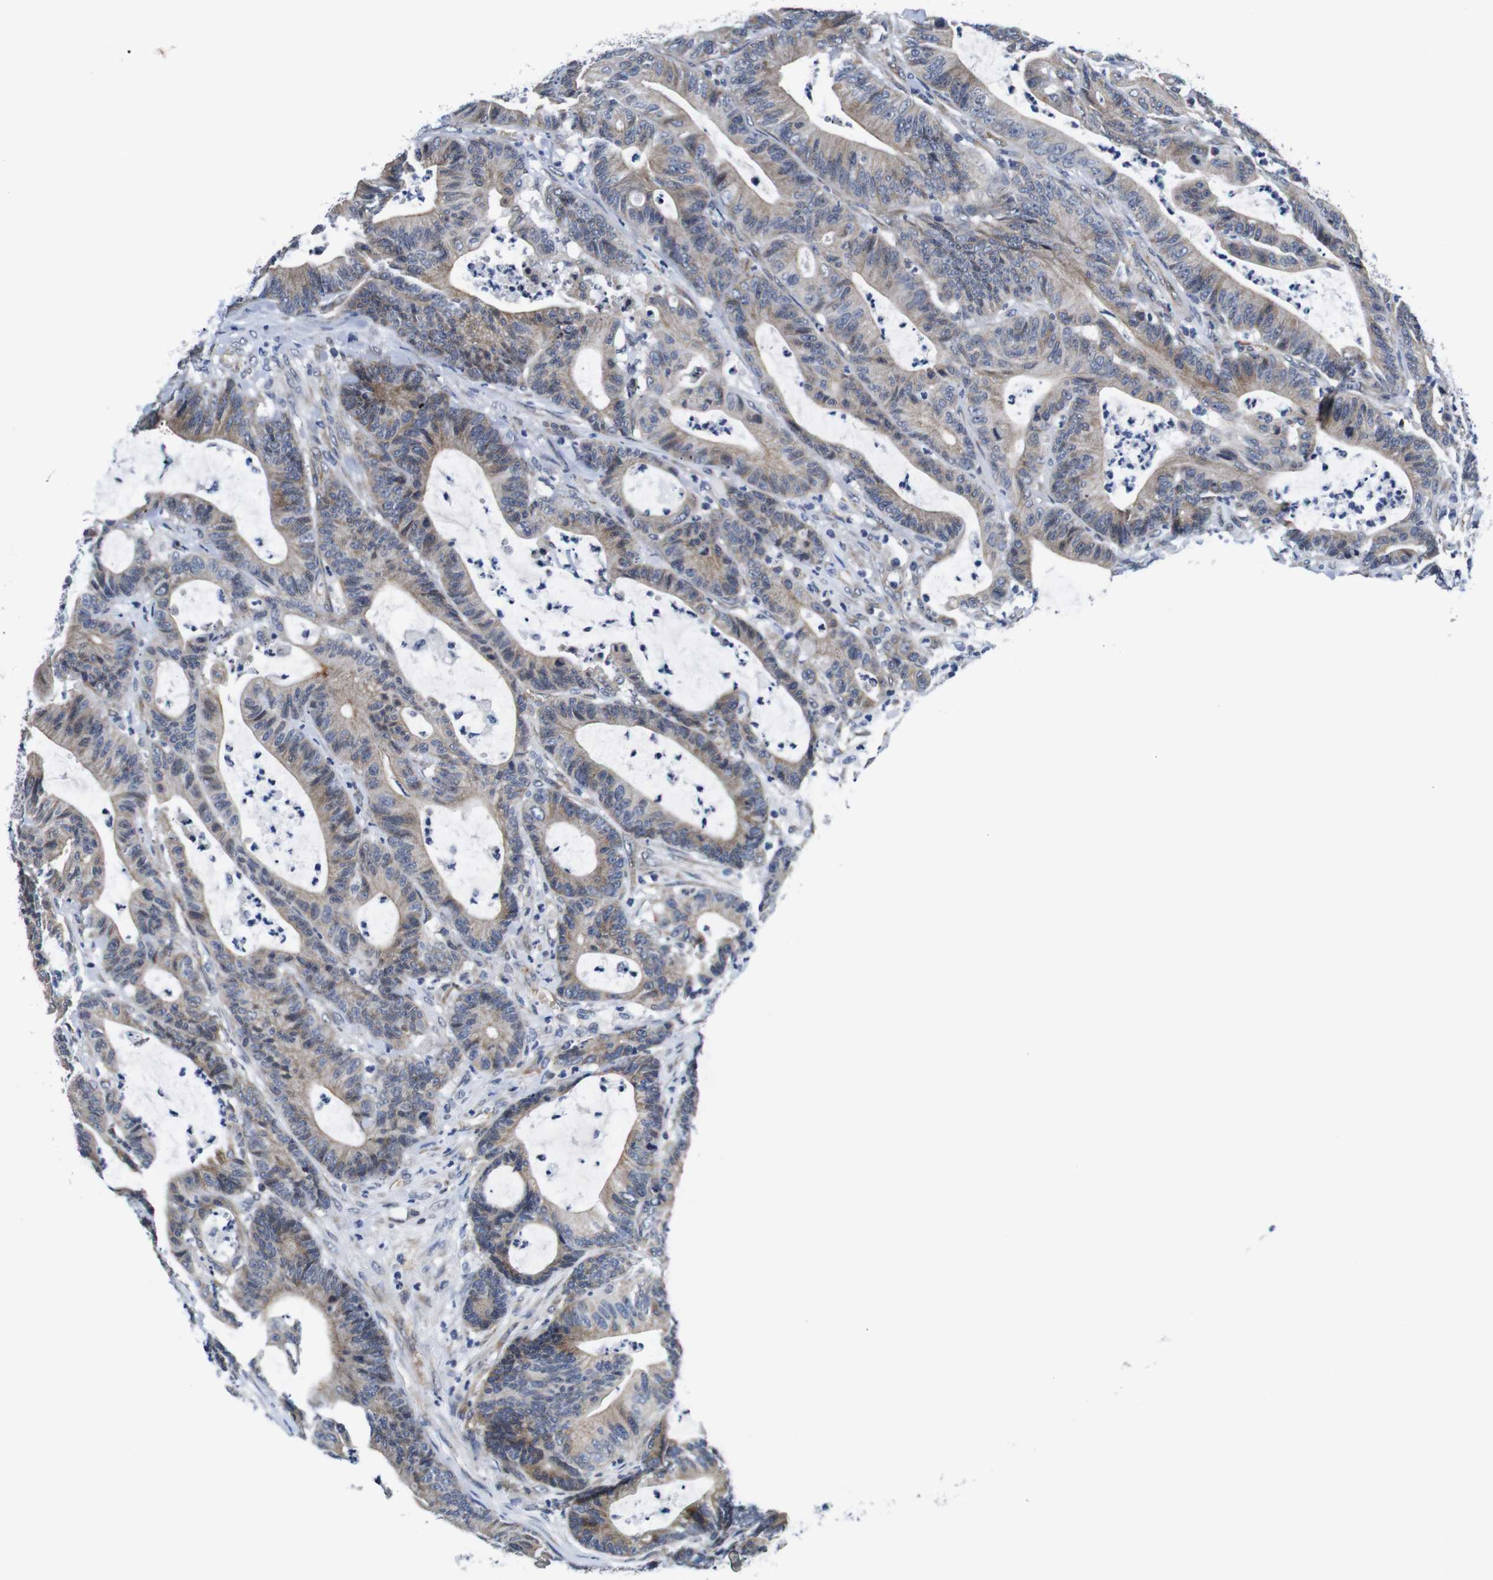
{"staining": {"intensity": "moderate", "quantity": ">75%", "location": "cytoplasmic/membranous"}, "tissue": "colorectal cancer", "cell_type": "Tumor cells", "image_type": "cancer", "snomed": [{"axis": "morphology", "description": "Adenocarcinoma, NOS"}, {"axis": "topography", "description": "Colon"}], "caption": "Immunohistochemistry (IHC) staining of colorectal adenocarcinoma, which demonstrates medium levels of moderate cytoplasmic/membranous staining in approximately >75% of tumor cells indicating moderate cytoplasmic/membranous protein positivity. The staining was performed using DAB (3,3'-diaminobenzidine) (brown) for protein detection and nuclei were counterstained in hematoxylin (blue).", "gene": "SOCS3", "patient": {"sex": "female", "age": 84}}